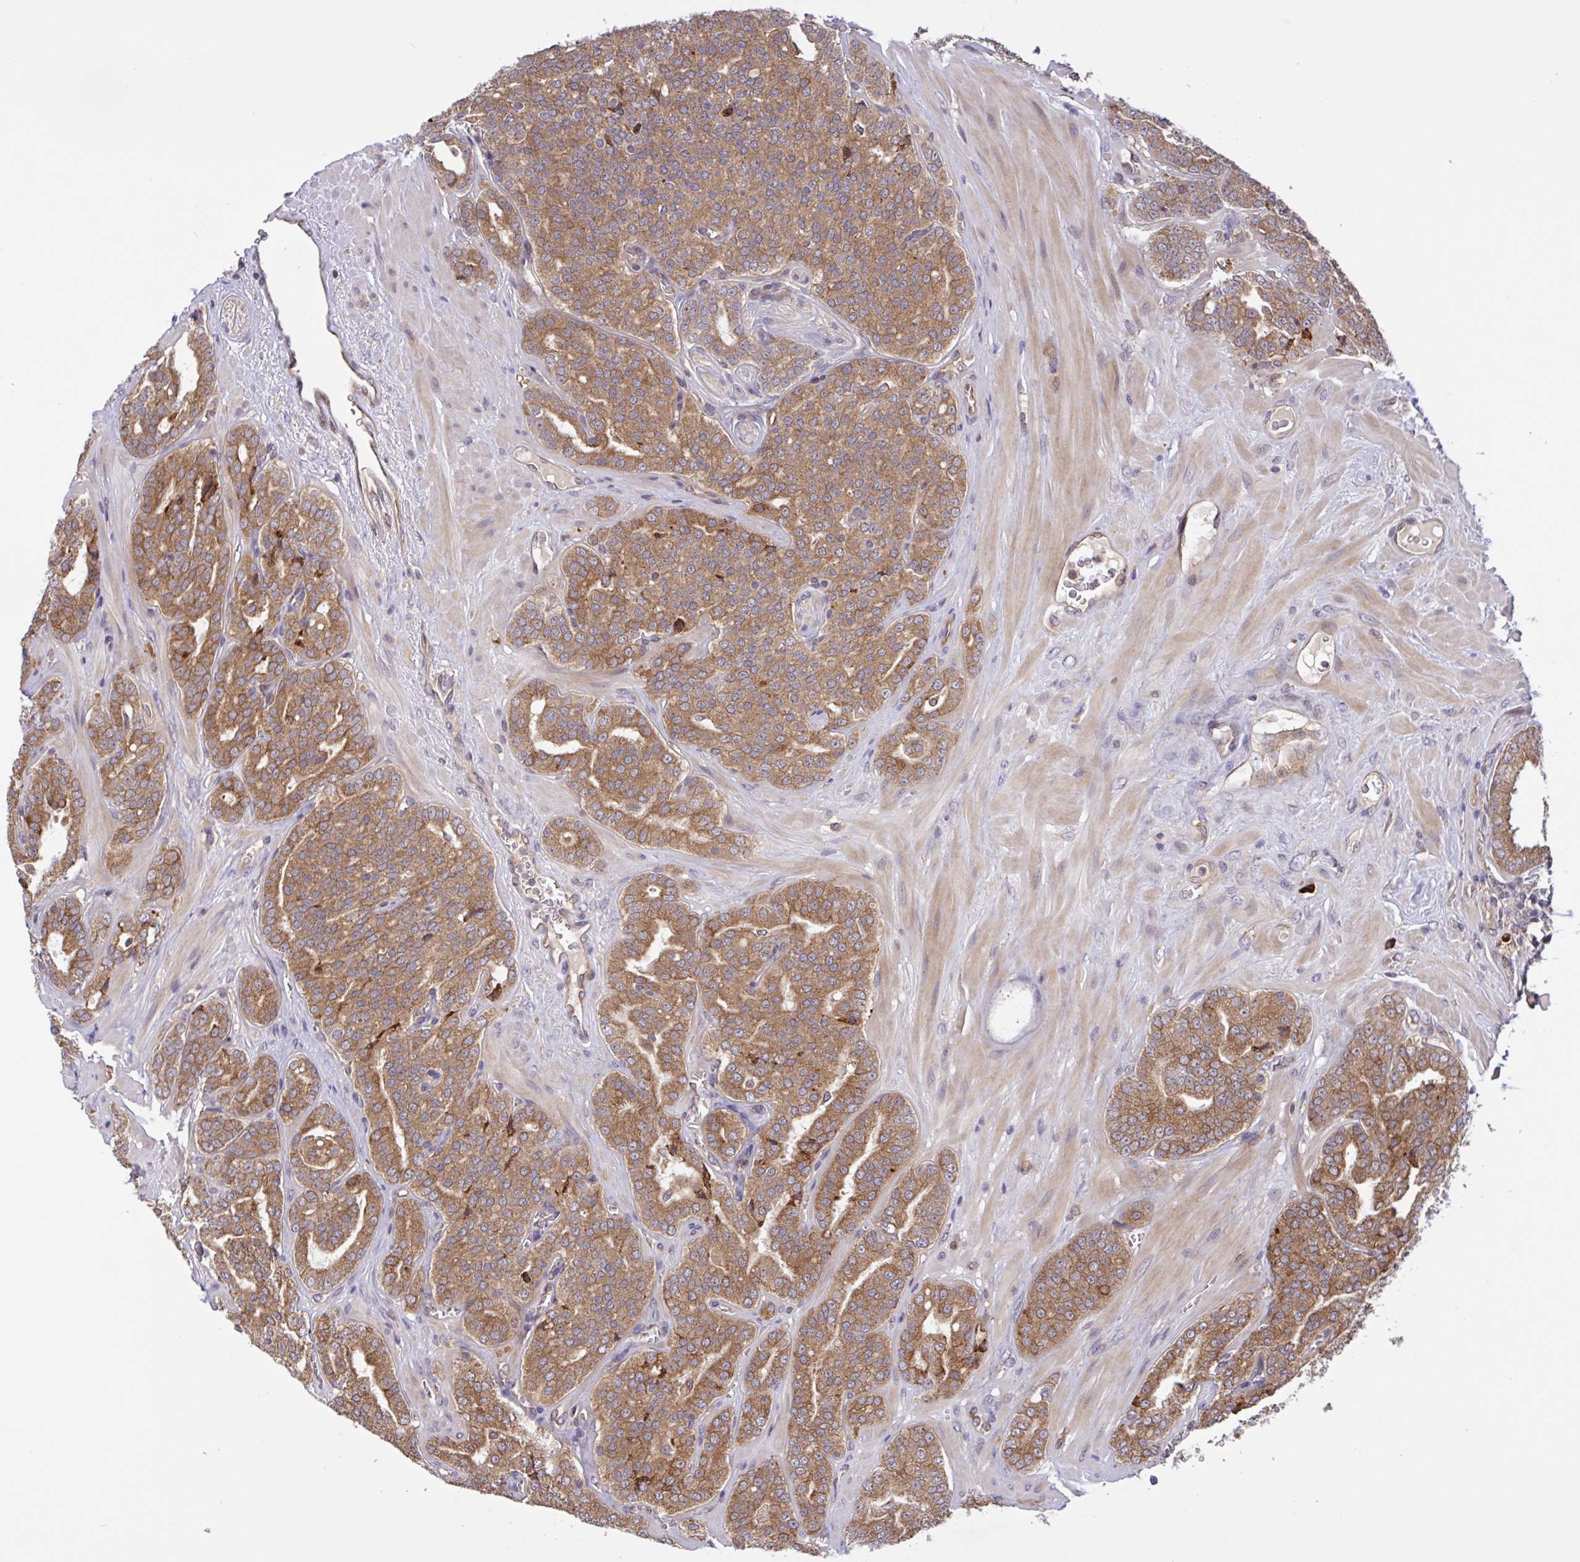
{"staining": {"intensity": "moderate", "quantity": ">75%", "location": "cytoplasmic/membranous"}, "tissue": "prostate cancer", "cell_type": "Tumor cells", "image_type": "cancer", "snomed": [{"axis": "morphology", "description": "Adenocarcinoma, High grade"}, {"axis": "topography", "description": "Prostate"}], "caption": "A brown stain shows moderate cytoplasmic/membranous positivity of a protein in high-grade adenocarcinoma (prostate) tumor cells.", "gene": "INTS10", "patient": {"sex": "male", "age": 66}}